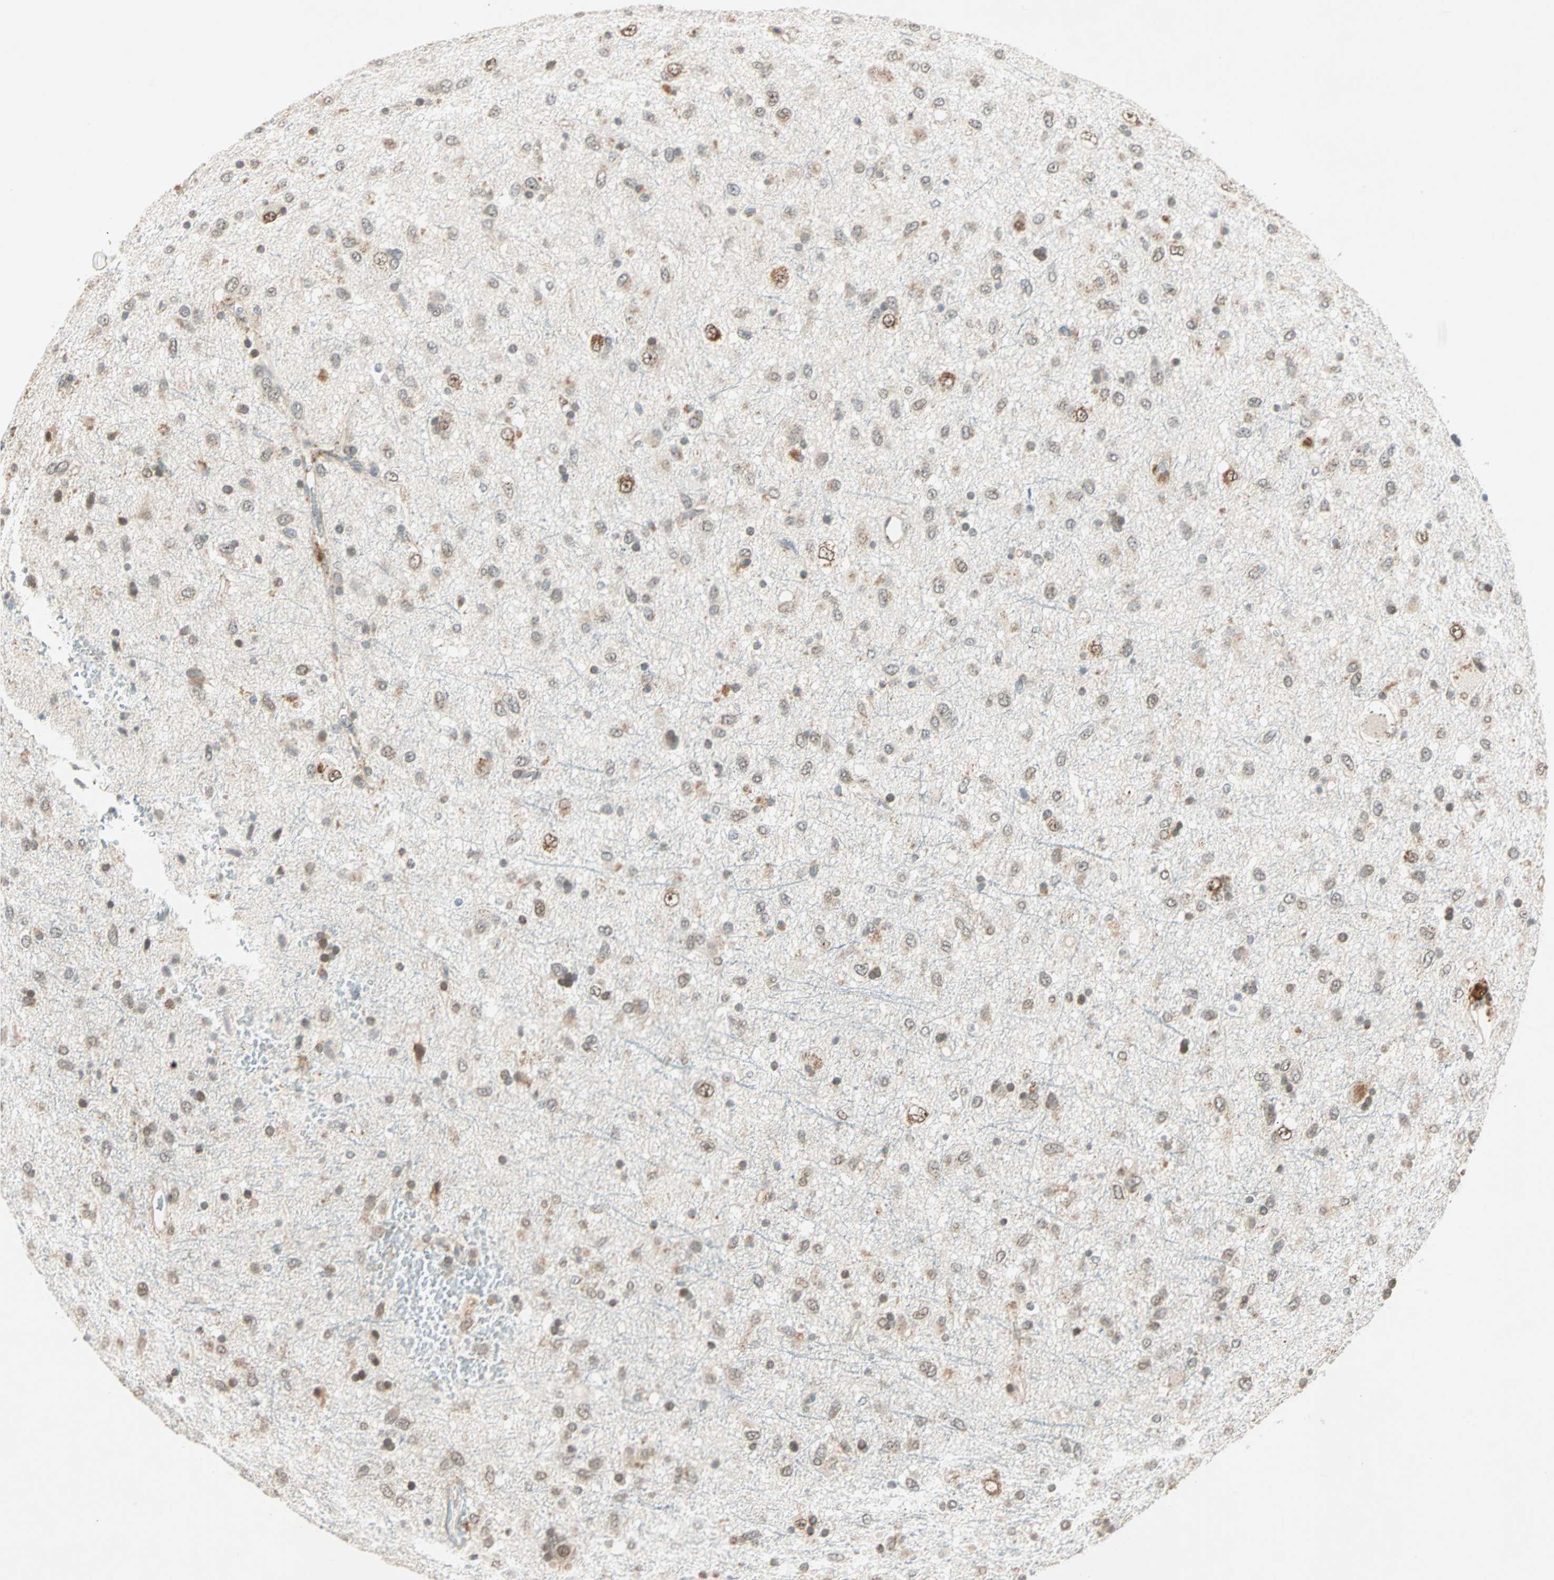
{"staining": {"intensity": "weak", "quantity": "25%-75%", "location": "cytoplasmic/membranous"}, "tissue": "glioma", "cell_type": "Tumor cells", "image_type": "cancer", "snomed": [{"axis": "morphology", "description": "Glioma, malignant, Low grade"}, {"axis": "topography", "description": "Brain"}], "caption": "Protein analysis of malignant glioma (low-grade) tissue displays weak cytoplasmic/membranous staining in approximately 25%-75% of tumor cells.", "gene": "PRDM2", "patient": {"sex": "male", "age": 77}}